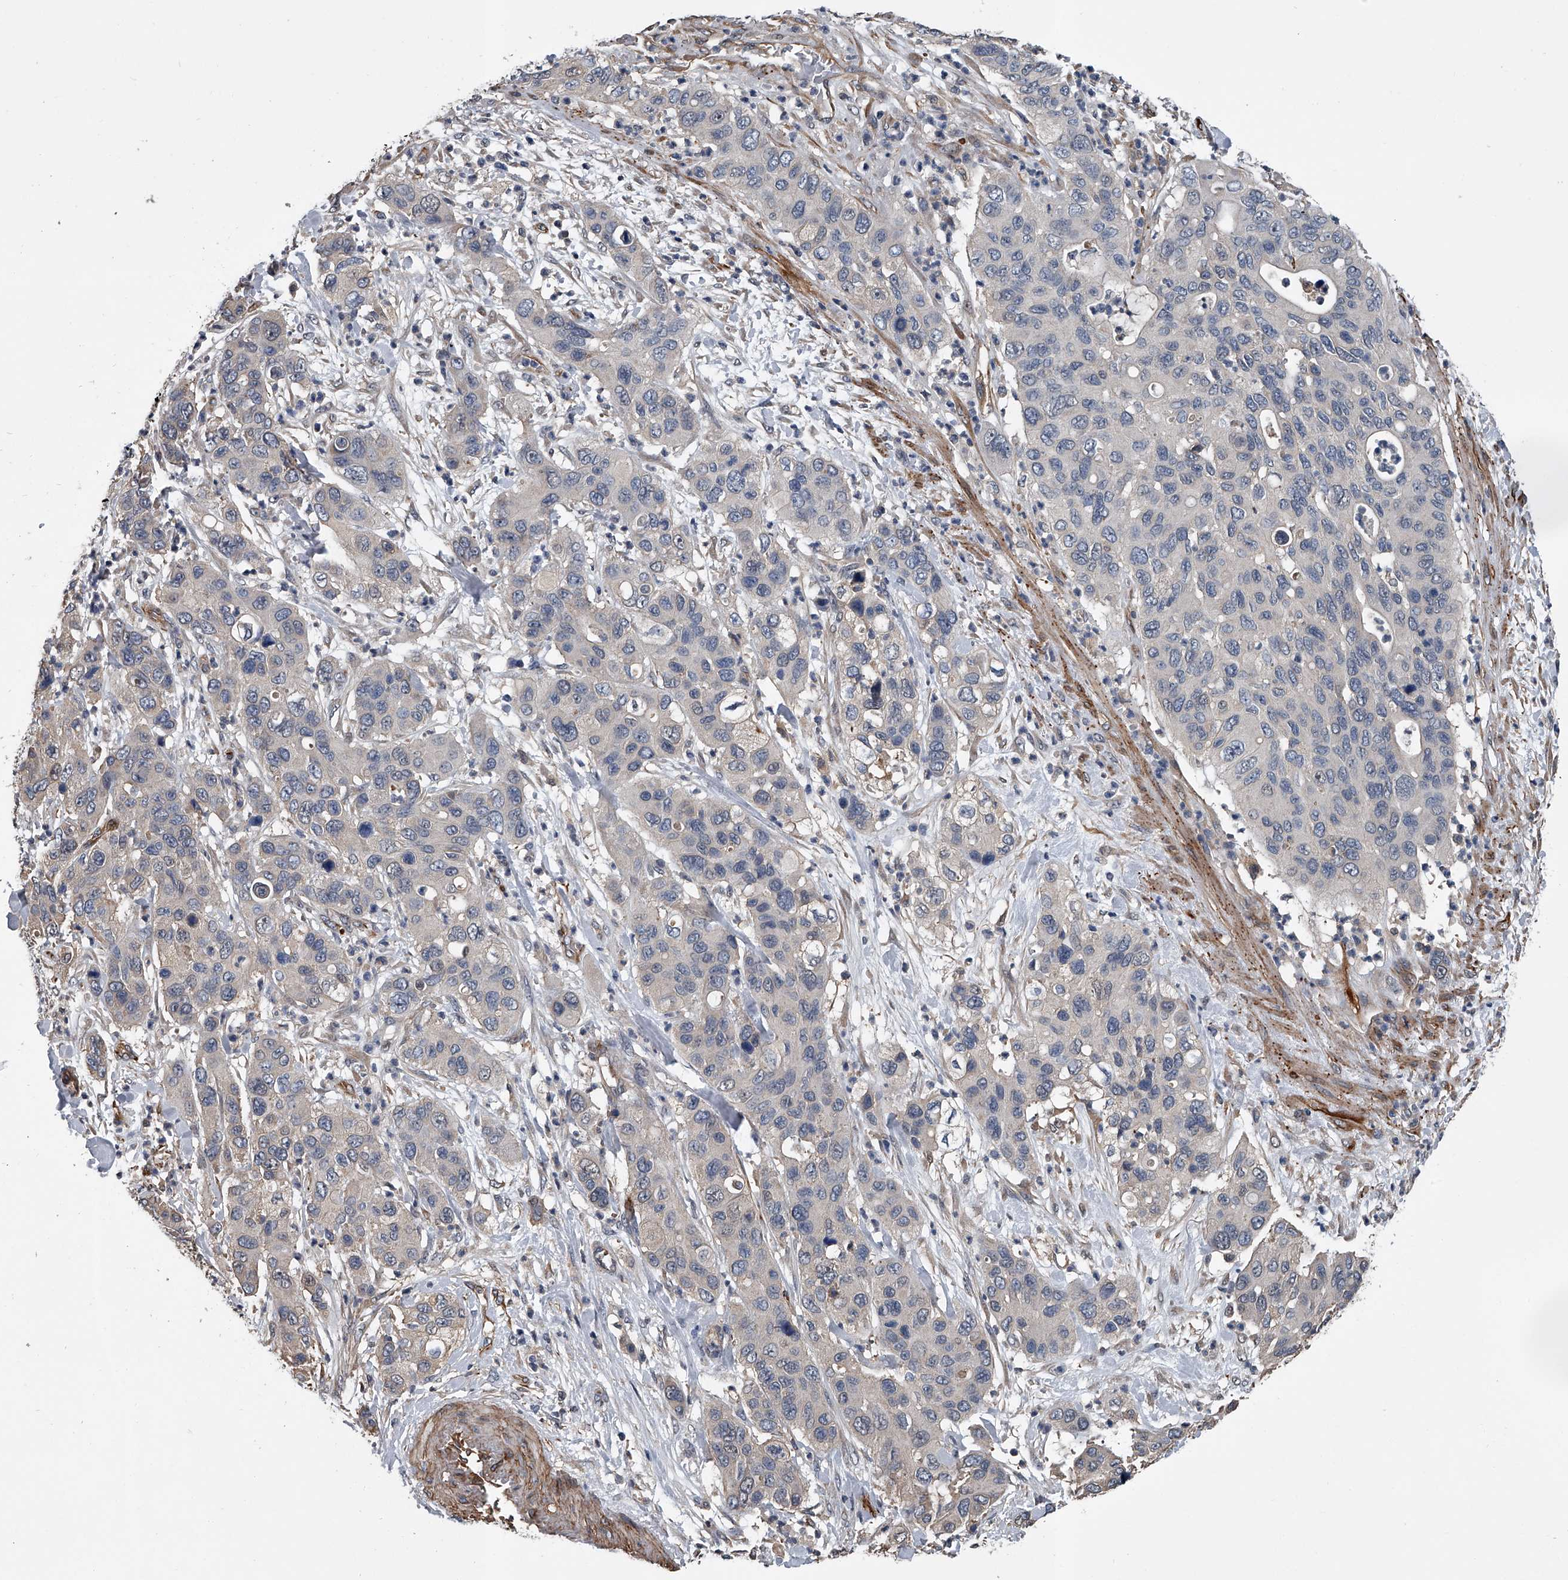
{"staining": {"intensity": "negative", "quantity": "none", "location": "none"}, "tissue": "pancreatic cancer", "cell_type": "Tumor cells", "image_type": "cancer", "snomed": [{"axis": "morphology", "description": "Adenocarcinoma, NOS"}, {"axis": "topography", "description": "Pancreas"}], "caption": "A photomicrograph of human pancreatic cancer is negative for staining in tumor cells. (Brightfield microscopy of DAB (3,3'-diaminobenzidine) immunohistochemistry at high magnification).", "gene": "LDLRAD2", "patient": {"sex": "female", "age": 71}}